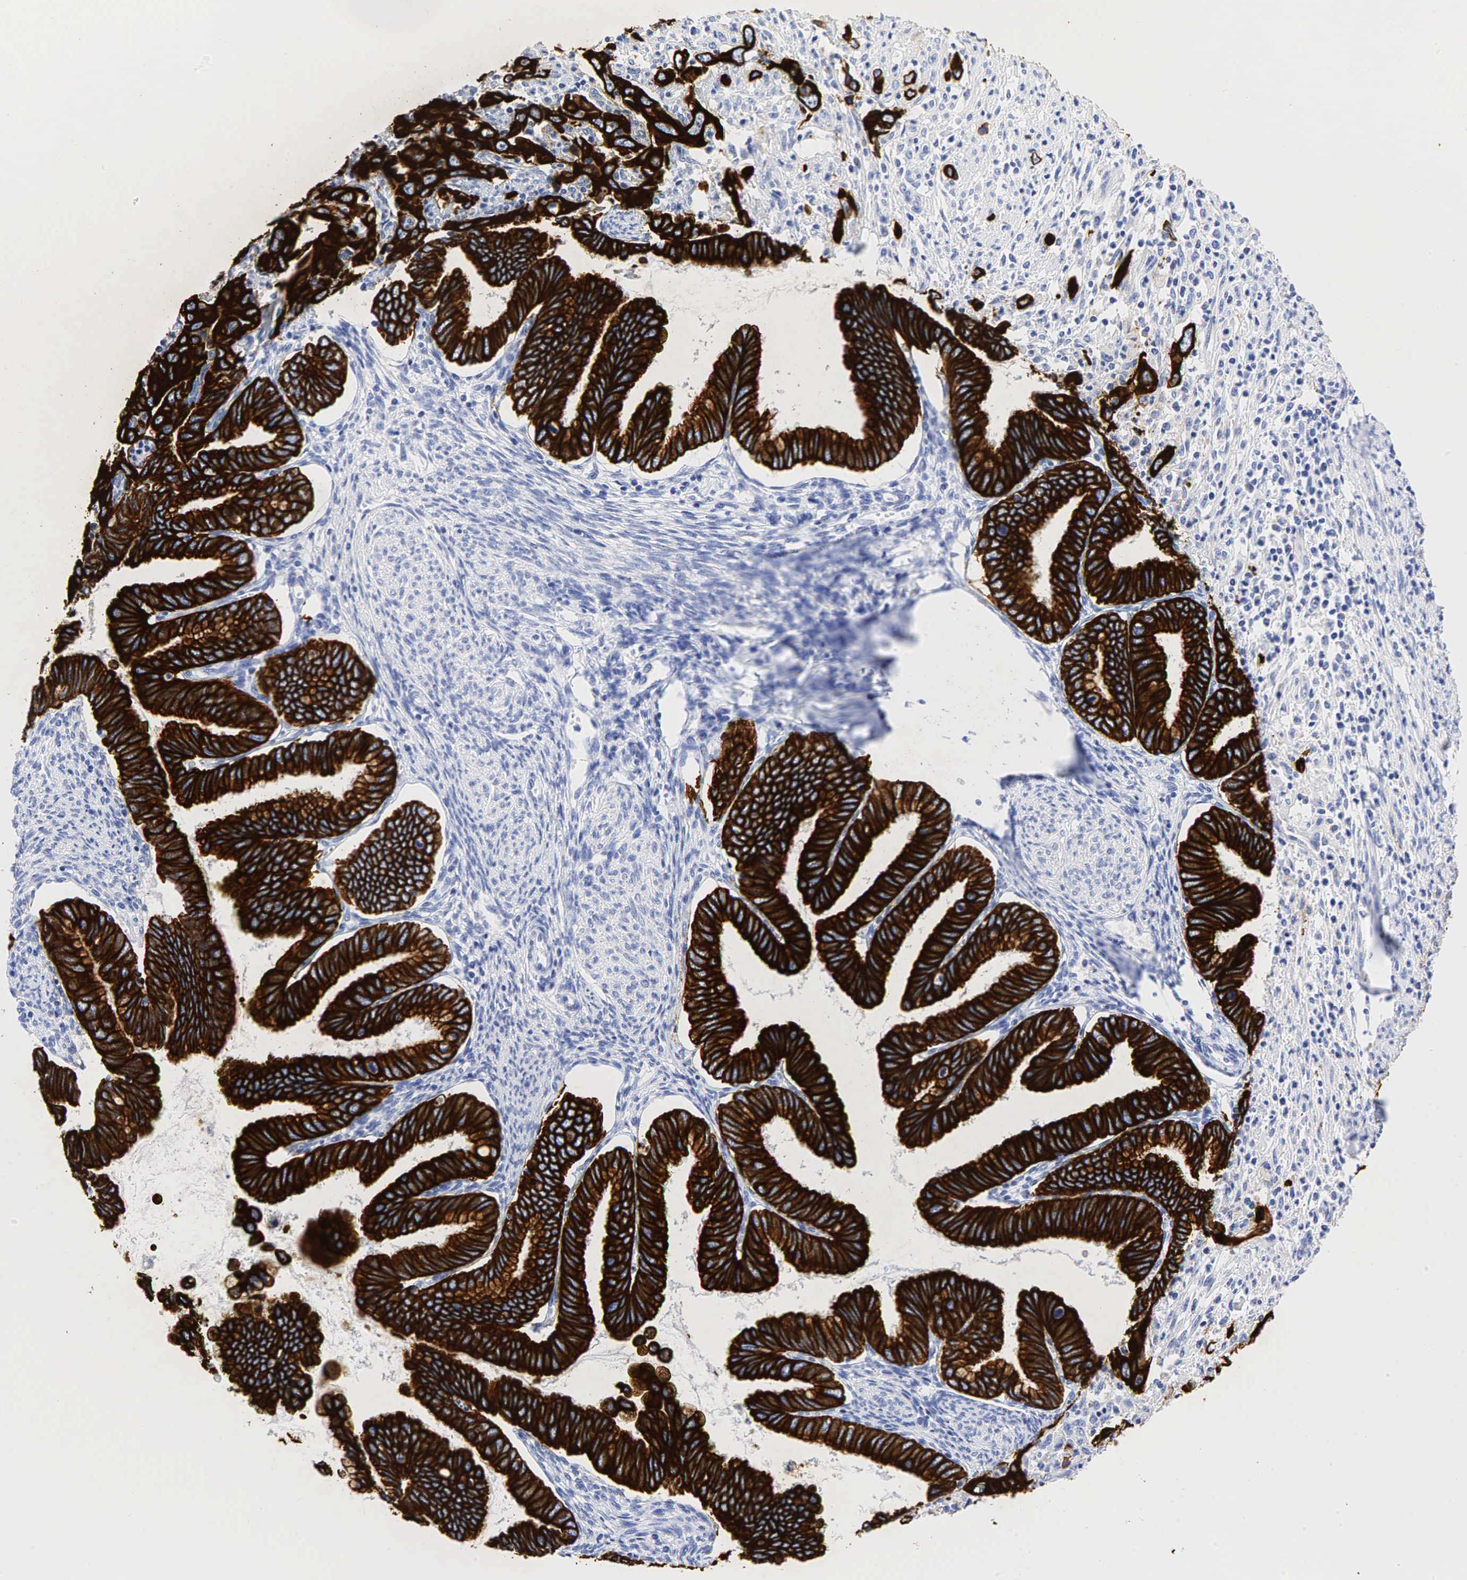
{"staining": {"intensity": "strong", "quantity": ">75%", "location": "cytoplasmic/membranous"}, "tissue": "cervical cancer", "cell_type": "Tumor cells", "image_type": "cancer", "snomed": [{"axis": "morphology", "description": "Adenocarcinoma, NOS"}, {"axis": "topography", "description": "Cervix"}], "caption": "A histopathology image showing strong cytoplasmic/membranous staining in approximately >75% of tumor cells in adenocarcinoma (cervical), as visualized by brown immunohistochemical staining.", "gene": "KRT7", "patient": {"sex": "female", "age": 49}}